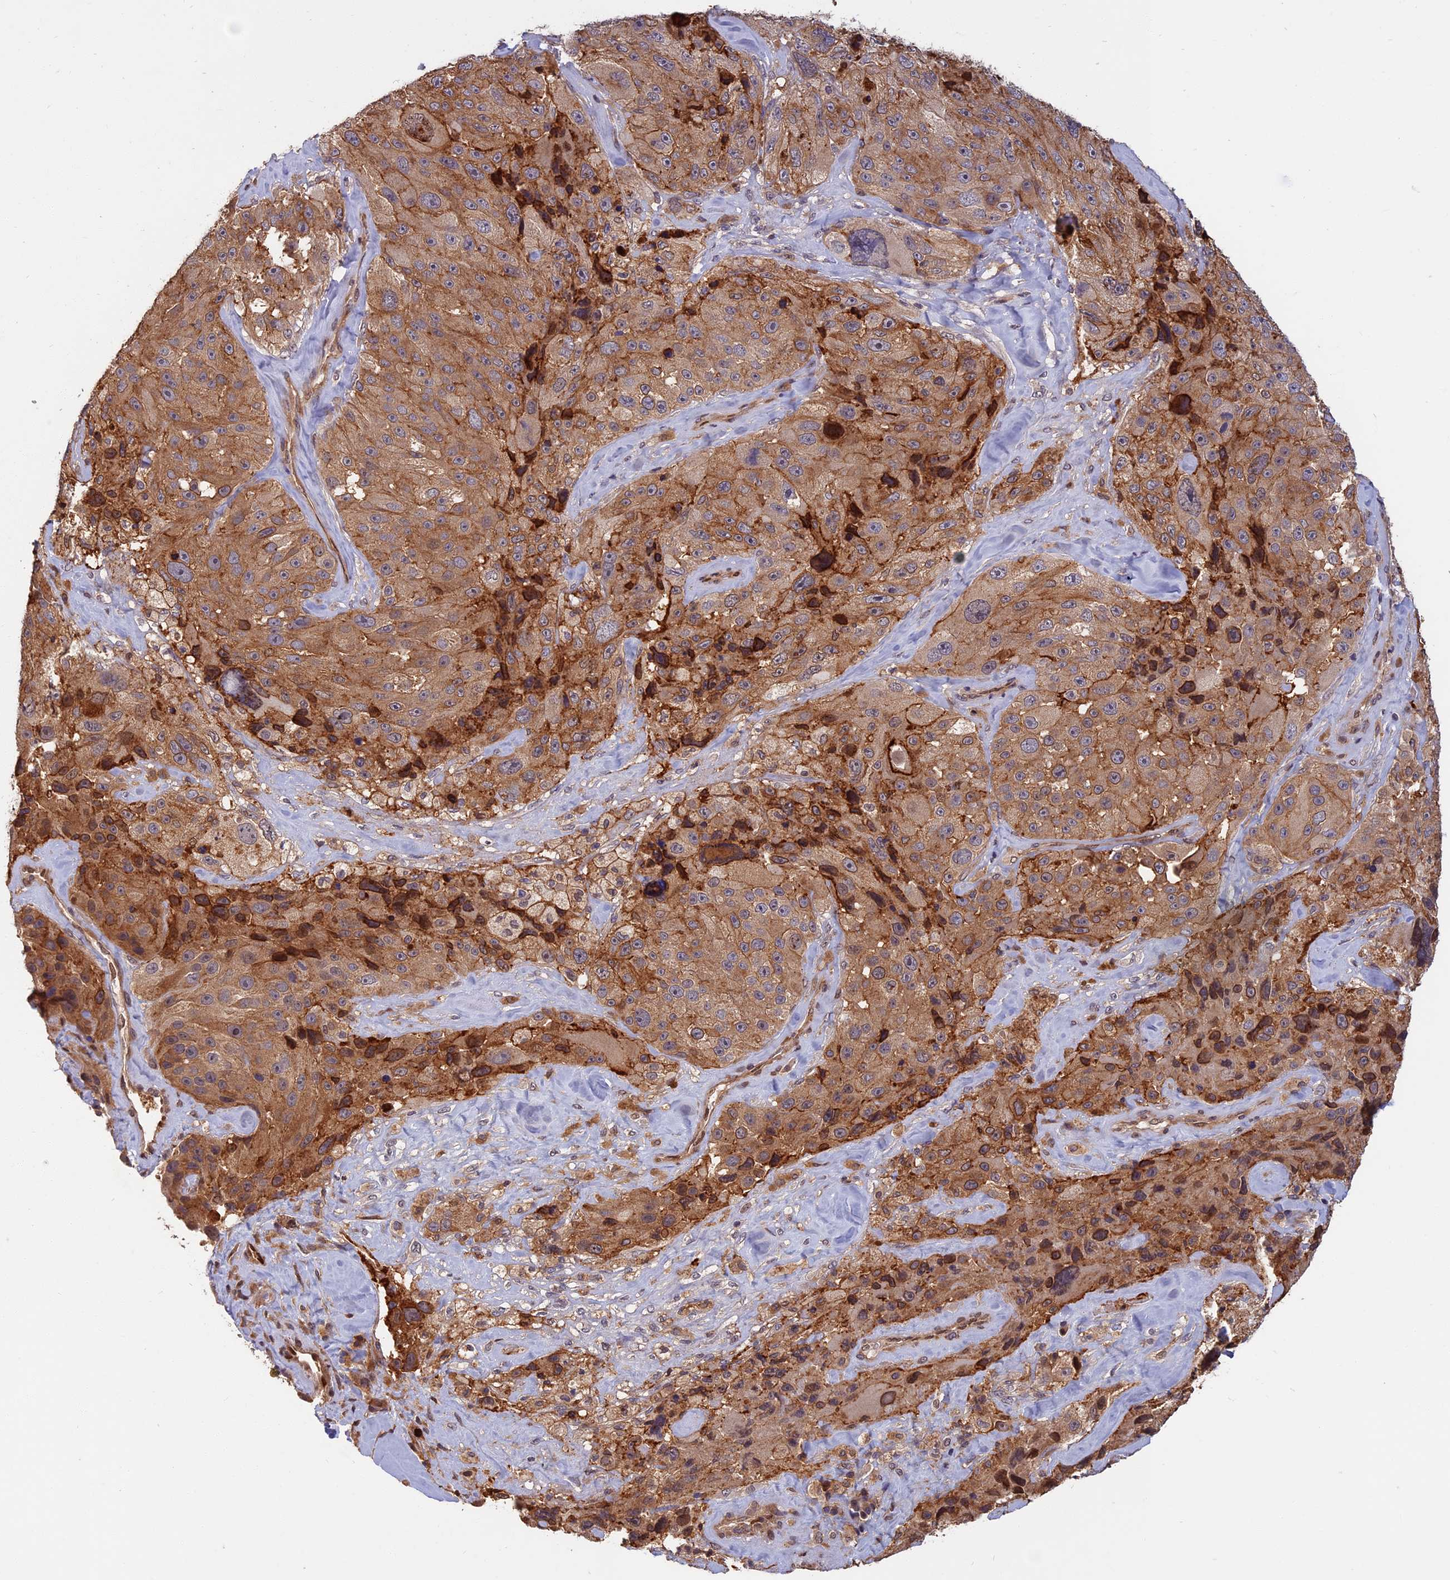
{"staining": {"intensity": "moderate", "quantity": ">75%", "location": "cytoplasmic/membranous"}, "tissue": "melanoma", "cell_type": "Tumor cells", "image_type": "cancer", "snomed": [{"axis": "morphology", "description": "Malignant melanoma, Metastatic site"}, {"axis": "topography", "description": "Lymph node"}], "caption": "Protein expression analysis of human melanoma reveals moderate cytoplasmic/membranous staining in approximately >75% of tumor cells. The protein of interest is shown in brown color, while the nuclei are stained blue.", "gene": "SPG11", "patient": {"sex": "male", "age": 62}}